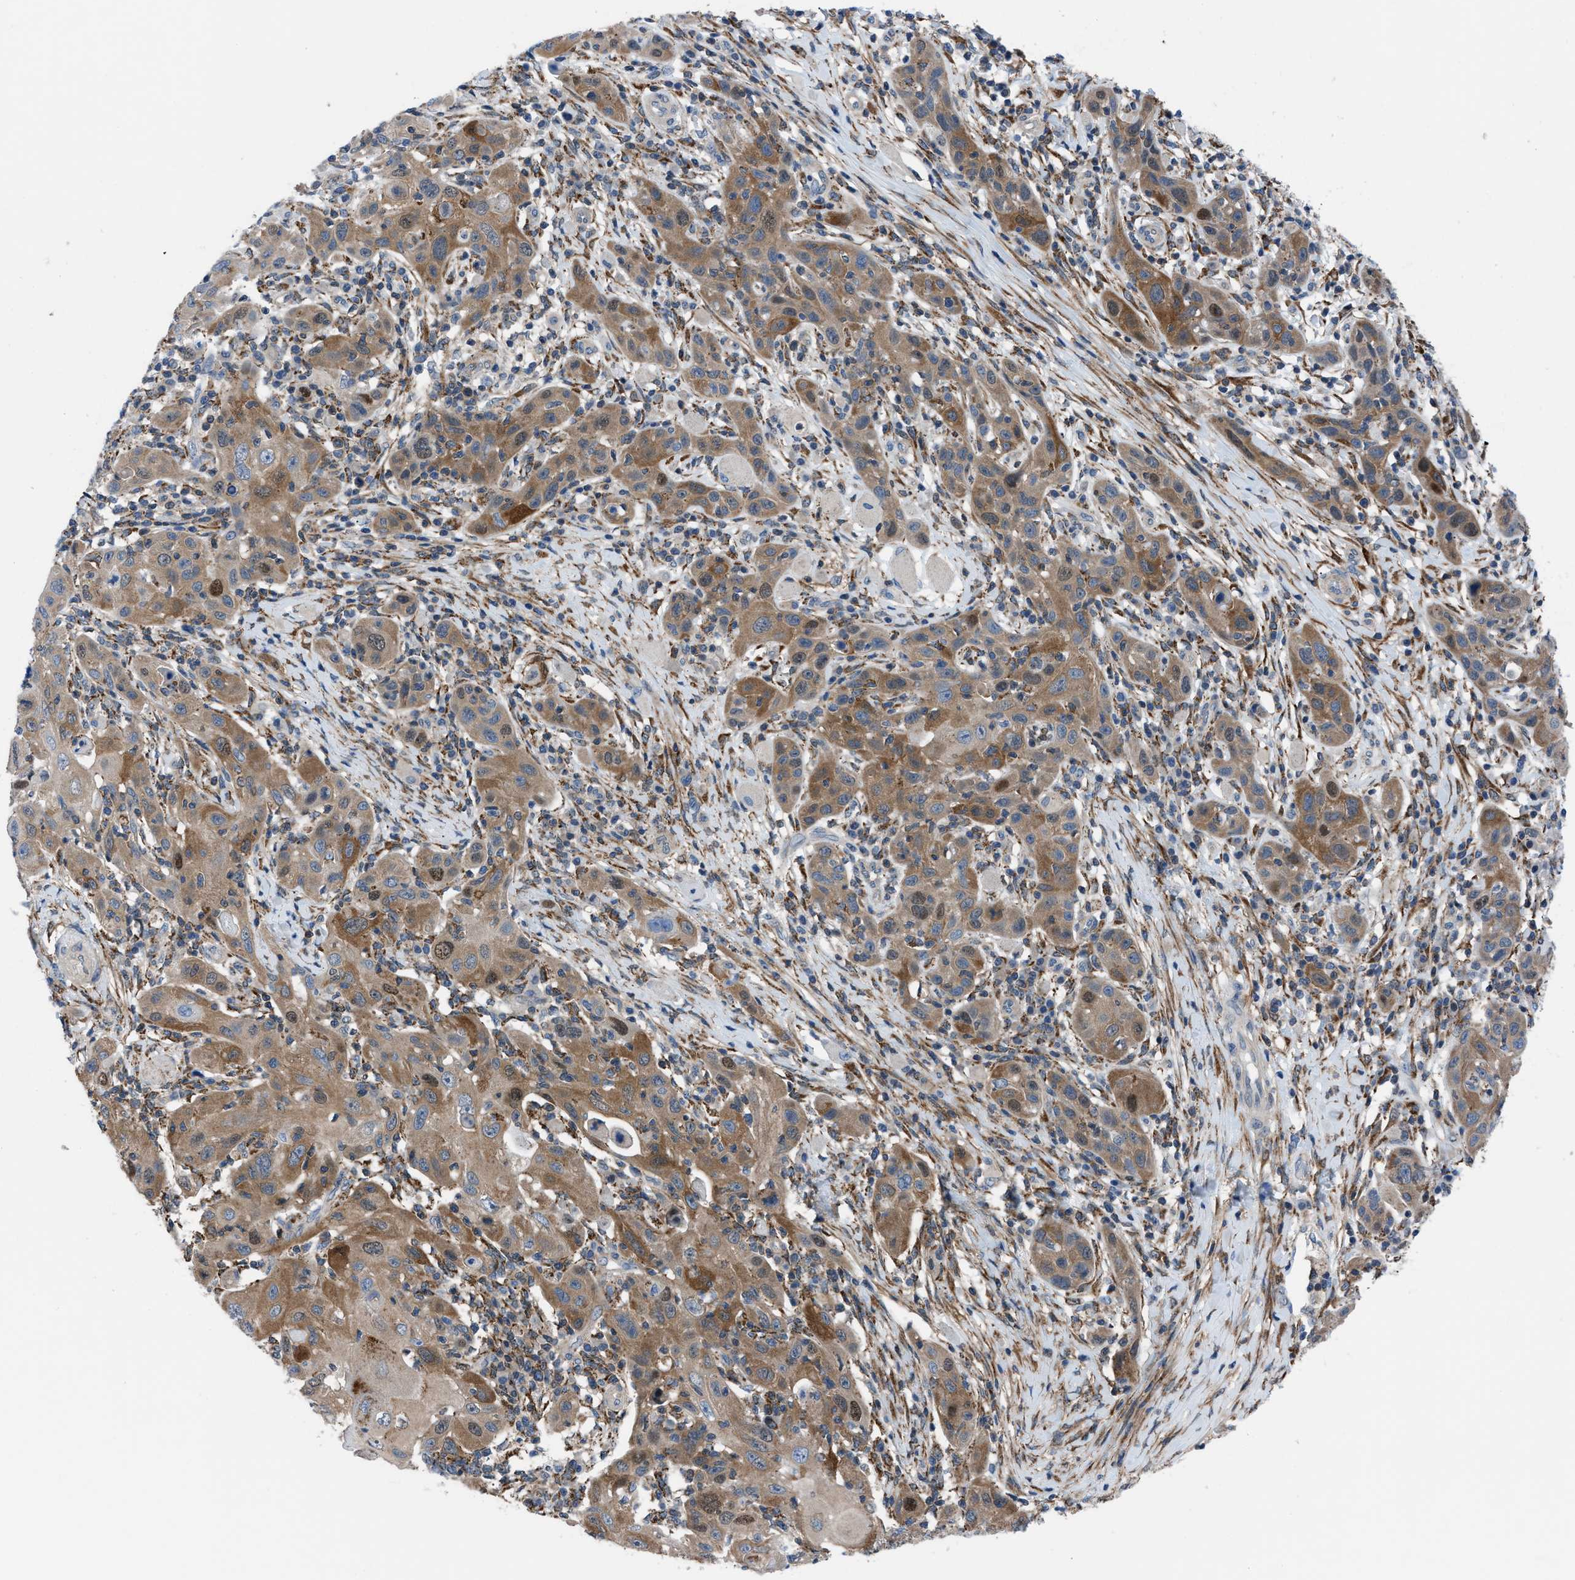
{"staining": {"intensity": "moderate", "quantity": ">75%", "location": "cytoplasmic/membranous,nuclear"}, "tissue": "skin cancer", "cell_type": "Tumor cells", "image_type": "cancer", "snomed": [{"axis": "morphology", "description": "Squamous cell carcinoma, NOS"}, {"axis": "topography", "description": "Skin"}], "caption": "This is a photomicrograph of immunohistochemistry staining of squamous cell carcinoma (skin), which shows moderate staining in the cytoplasmic/membranous and nuclear of tumor cells.", "gene": "TMEM45B", "patient": {"sex": "female", "age": 88}}